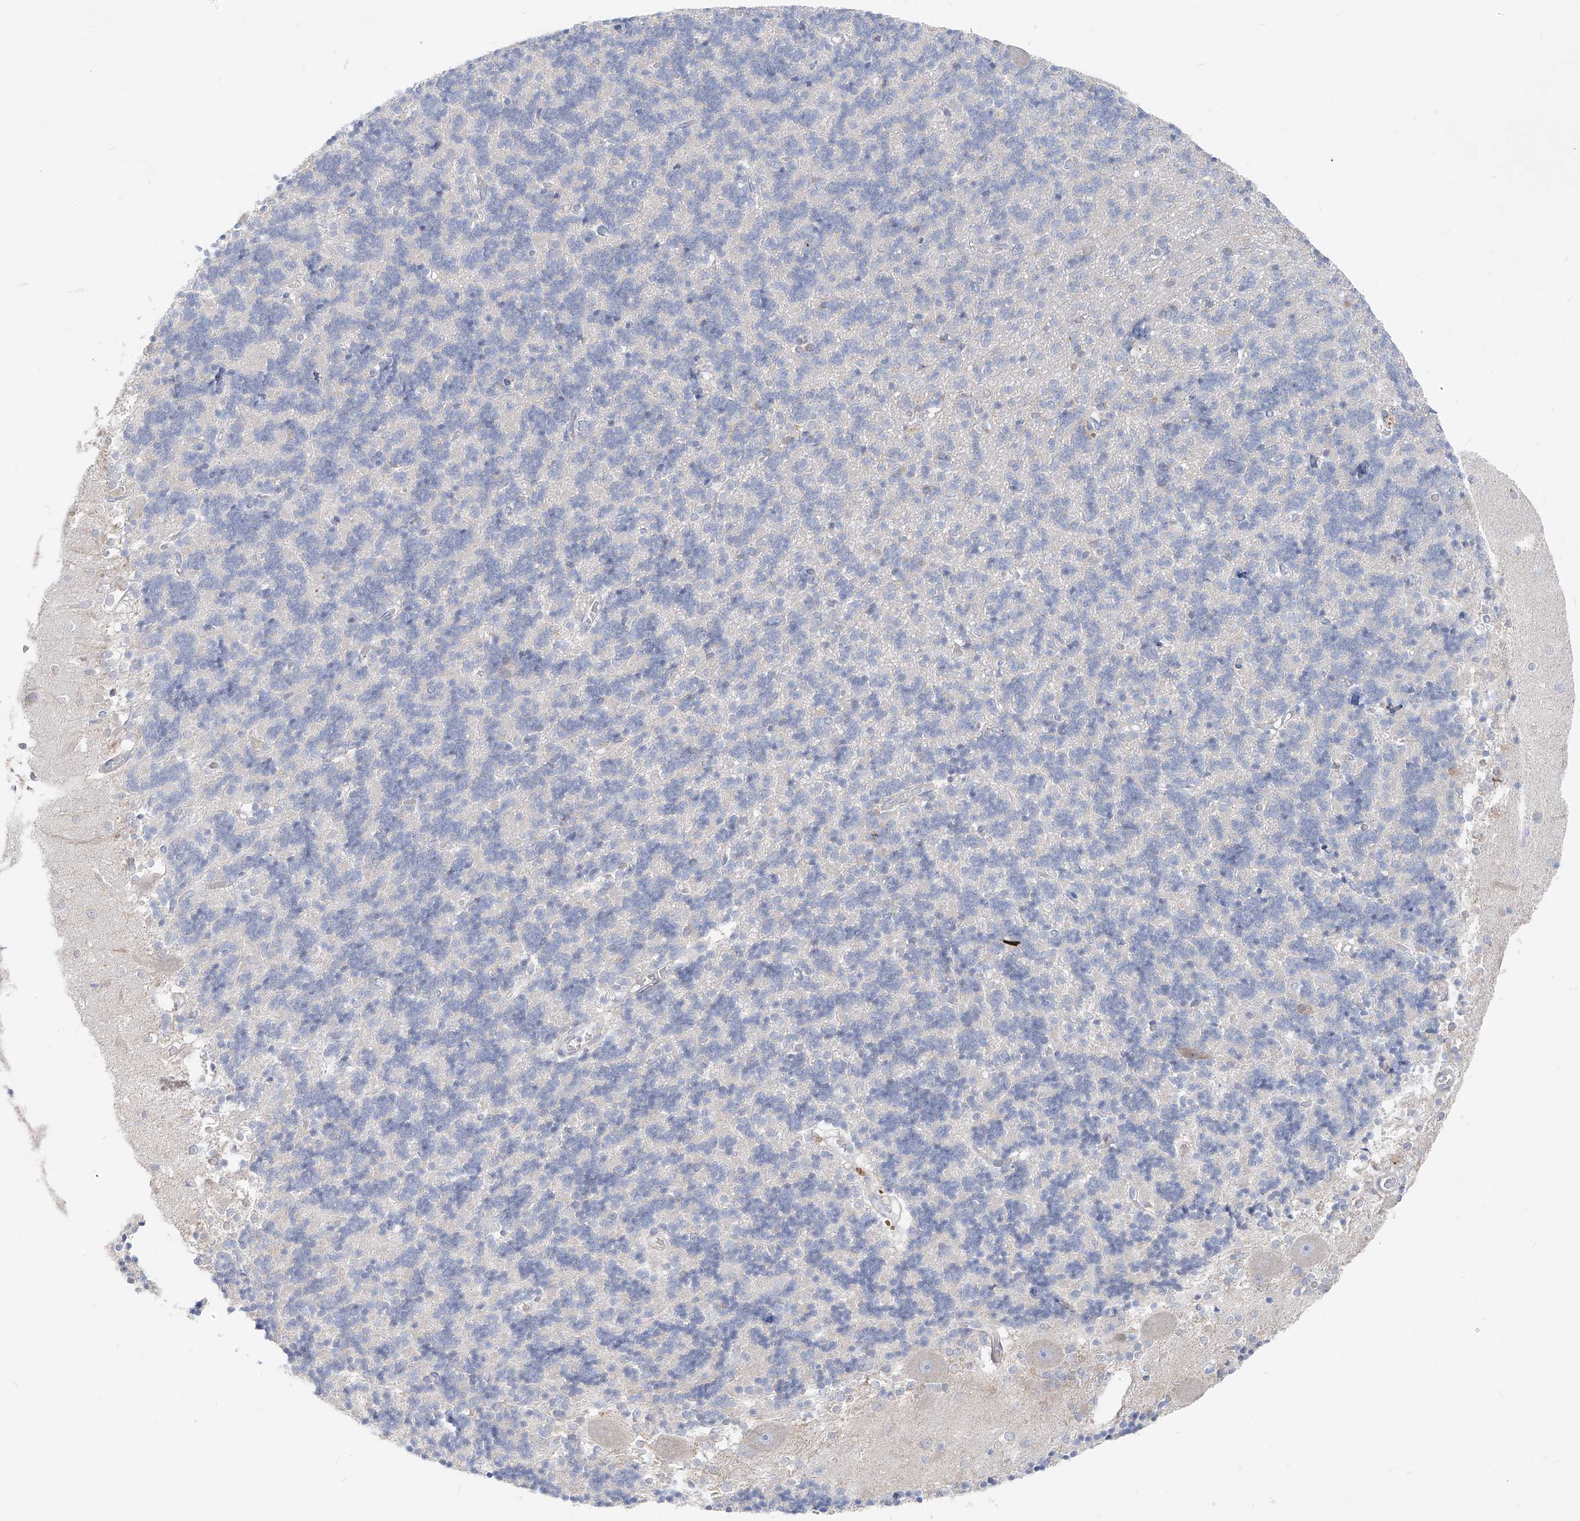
{"staining": {"intensity": "negative", "quantity": "none", "location": "none"}, "tissue": "cerebellum", "cell_type": "Cells in granular layer", "image_type": "normal", "snomed": [{"axis": "morphology", "description": "Normal tissue, NOS"}, {"axis": "topography", "description": "Cerebellum"}], "caption": "Cells in granular layer are negative for protein expression in benign human cerebellum. (Brightfield microscopy of DAB (3,3'-diaminobenzidine) immunohistochemistry at high magnification).", "gene": "UFL1", "patient": {"sex": "male", "age": 37}}